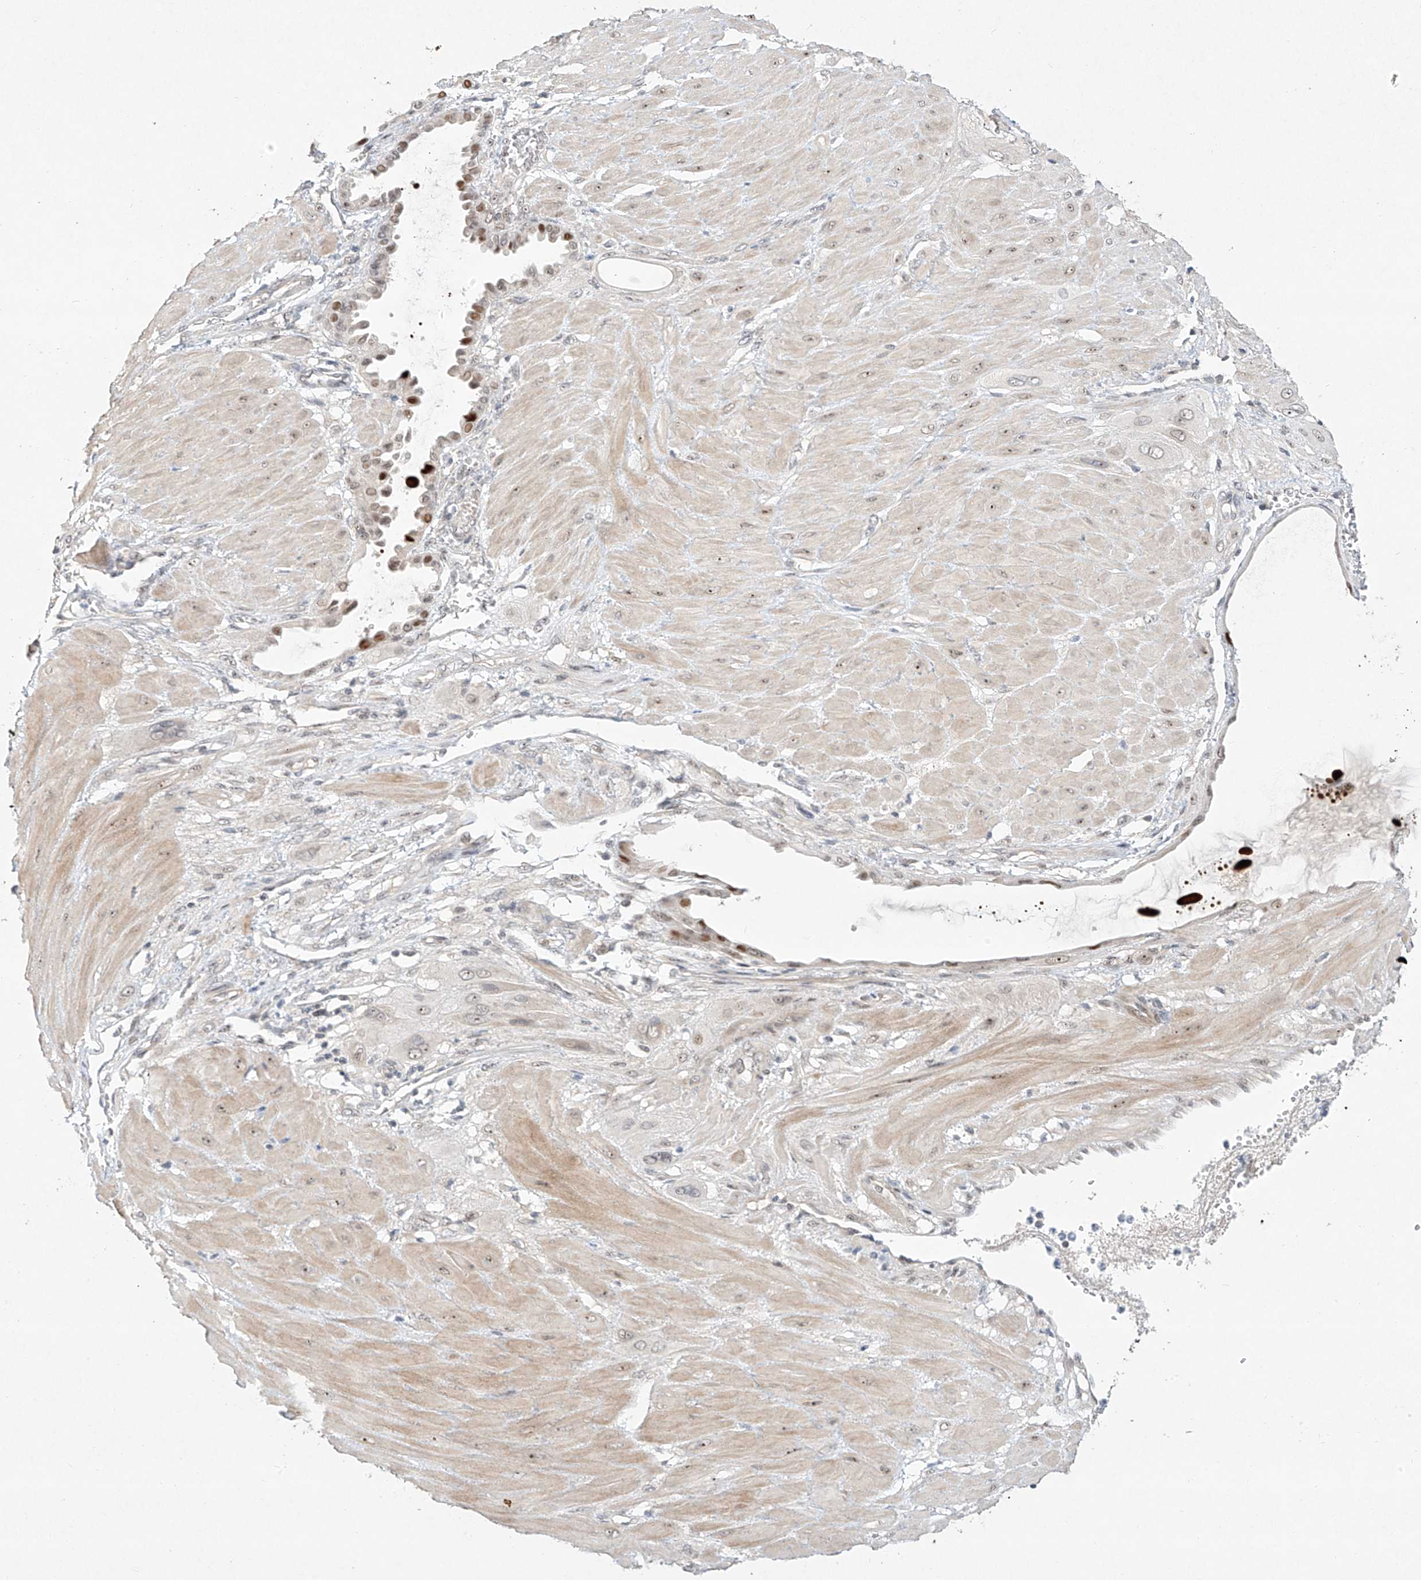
{"staining": {"intensity": "weak", "quantity": "<25%", "location": "nuclear"}, "tissue": "cervical cancer", "cell_type": "Tumor cells", "image_type": "cancer", "snomed": [{"axis": "morphology", "description": "Squamous cell carcinoma, NOS"}, {"axis": "topography", "description": "Cervix"}], "caption": "IHC photomicrograph of squamous cell carcinoma (cervical) stained for a protein (brown), which reveals no staining in tumor cells.", "gene": "TASP1", "patient": {"sex": "female", "age": 34}}